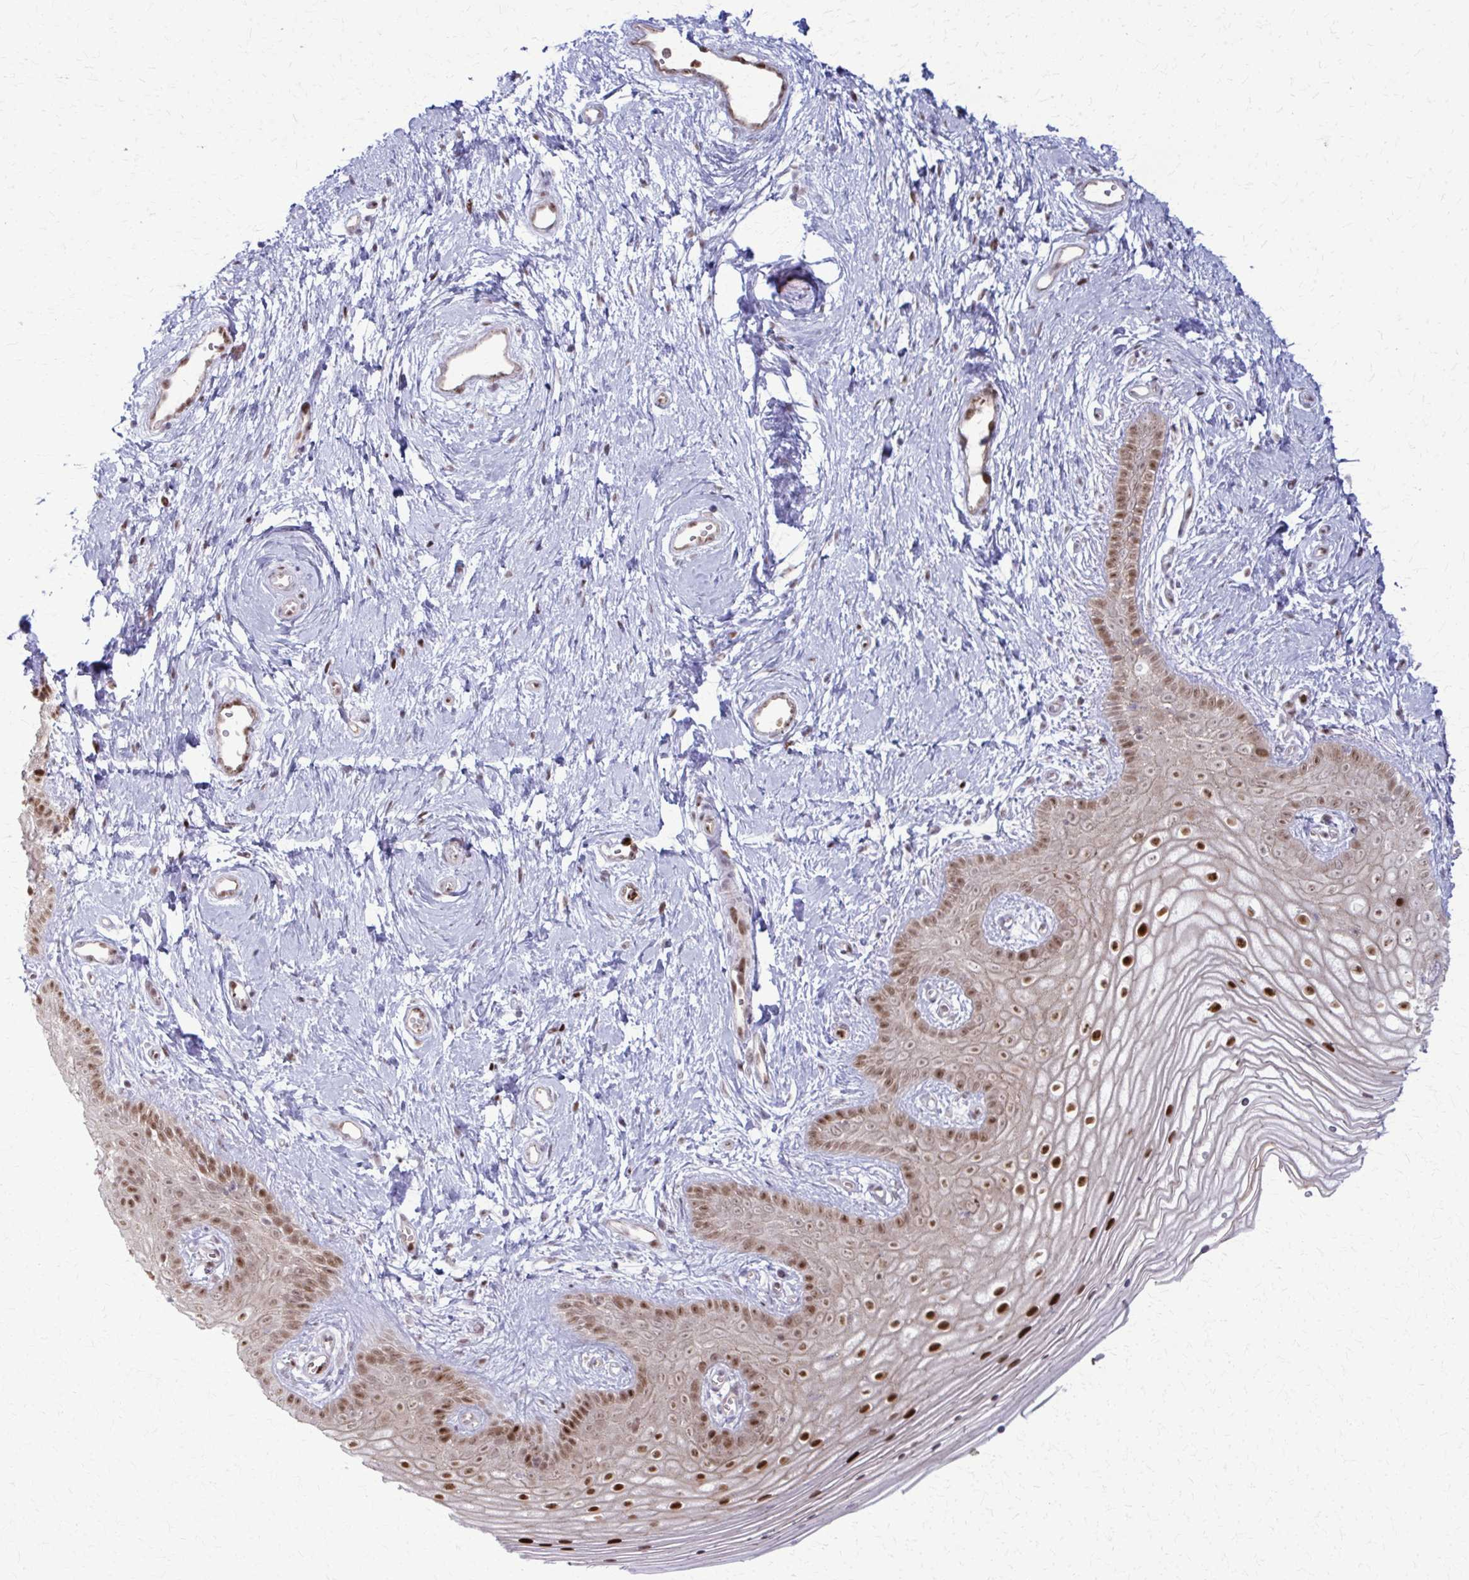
{"staining": {"intensity": "strong", "quantity": ">75%", "location": "nuclear"}, "tissue": "vagina", "cell_type": "Squamous epithelial cells", "image_type": "normal", "snomed": [{"axis": "morphology", "description": "Normal tissue, NOS"}, {"axis": "topography", "description": "Vagina"}], "caption": "An image showing strong nuclear staining in about >75% of squamous epithelial cells in benign vagina, as visualized by brown immunohistochemical staining.", "gene": "ZNF559", "patient": {"sex": "female", "age": 38}}